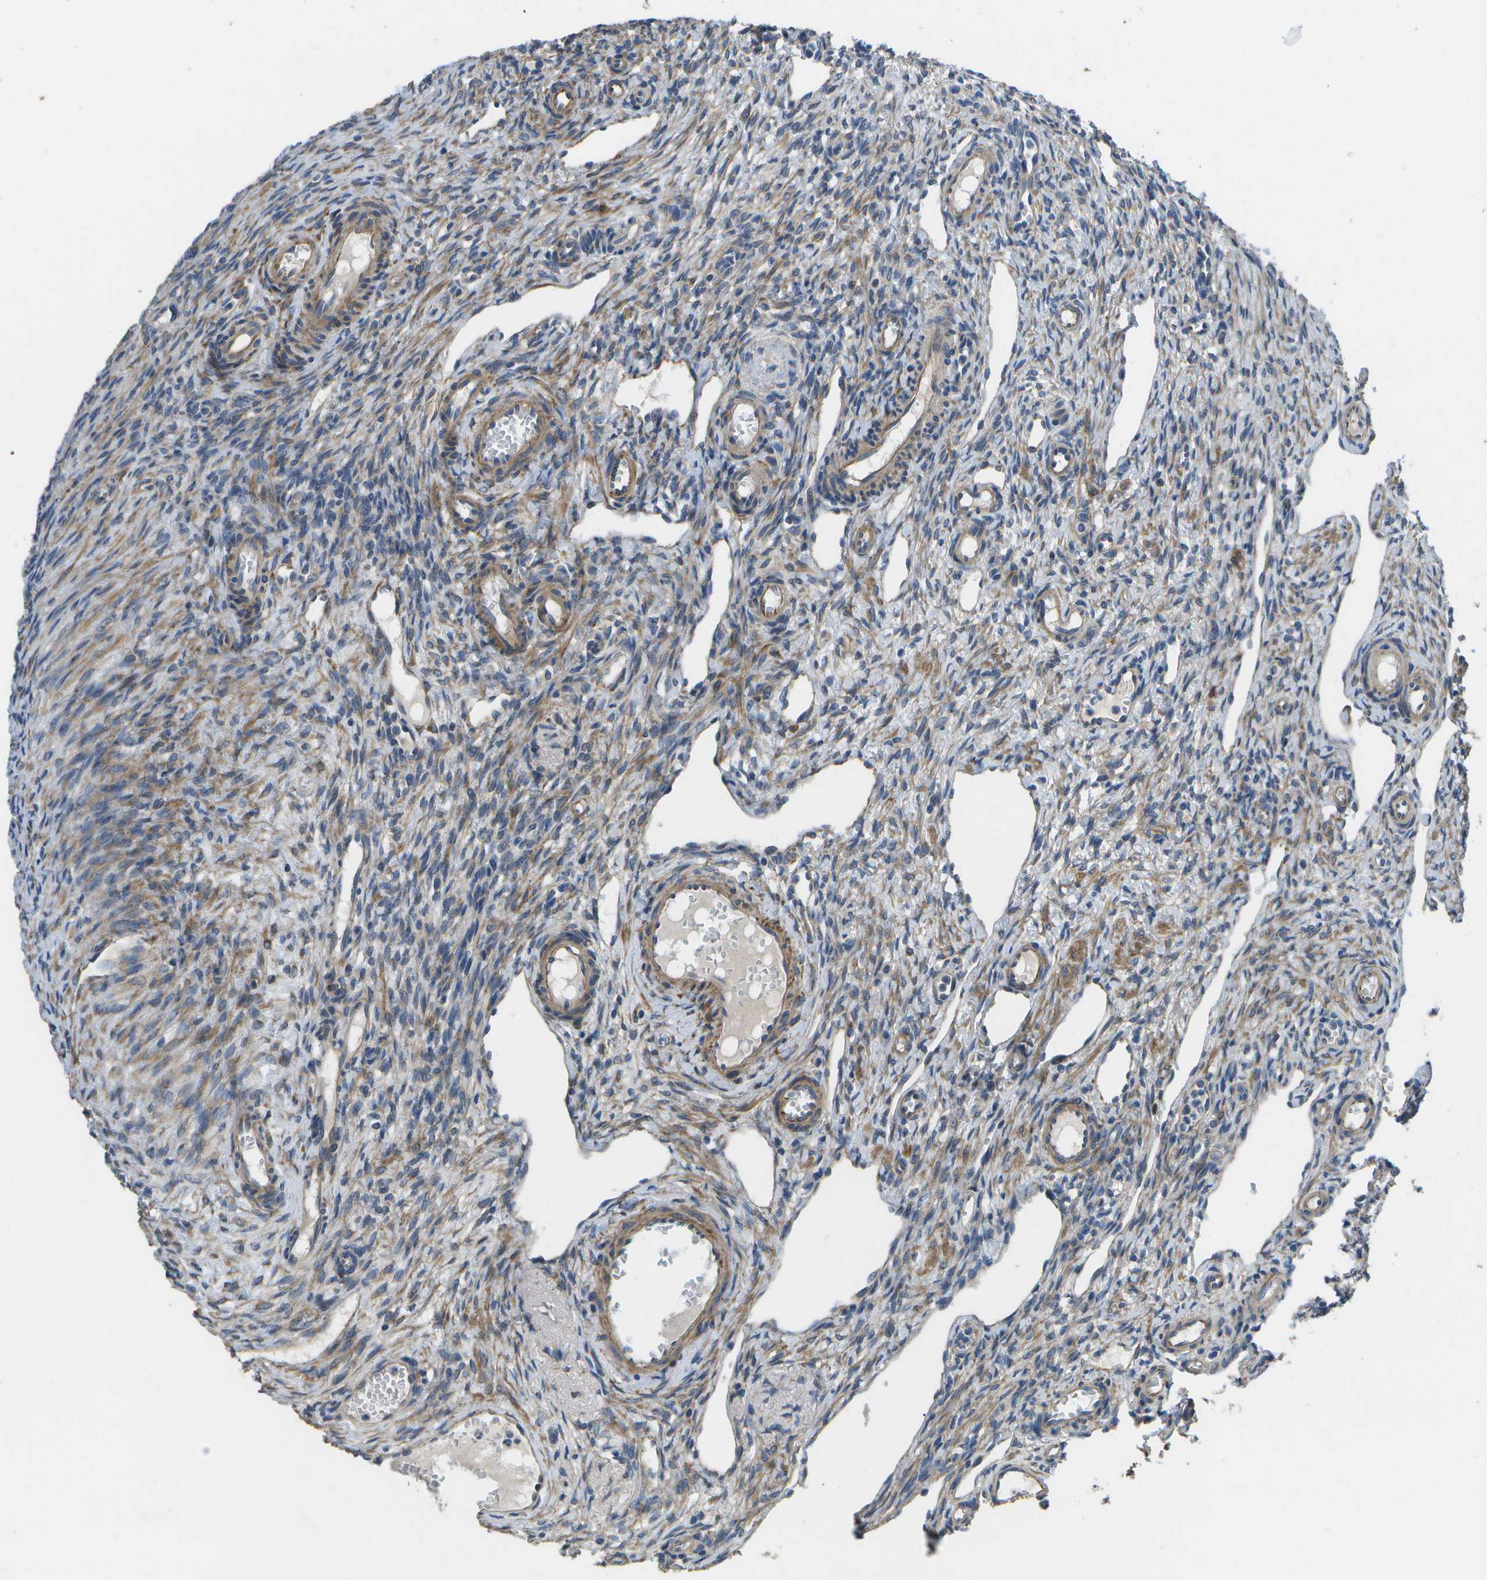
{"staining": {"intensity": "moderate", "quantity": "25%-75%", "location": "cytoplasmic/membranous"}, "tissue": "ovary", "cell_type": "Follicle cells", "image_type": "normal", "snomed": [{"axis": "morphology", "description": "Normal tissue, NOS"}, {"axis": "topography", "description": "Ovary"}], "caption": "Ovary was stained to show a protein in brown. There is medium levels of moderate cytoplasmic/membranous staining in about 25%-75% of follicle cells. The staining was performed using DAB (3,3'-diaminobenzidine), with brown indicating positive protein expression. Nuclei are stained blue with hematoxylin.", "gene": "P3H1", "patient": {"sex": "female", "age": 33}}